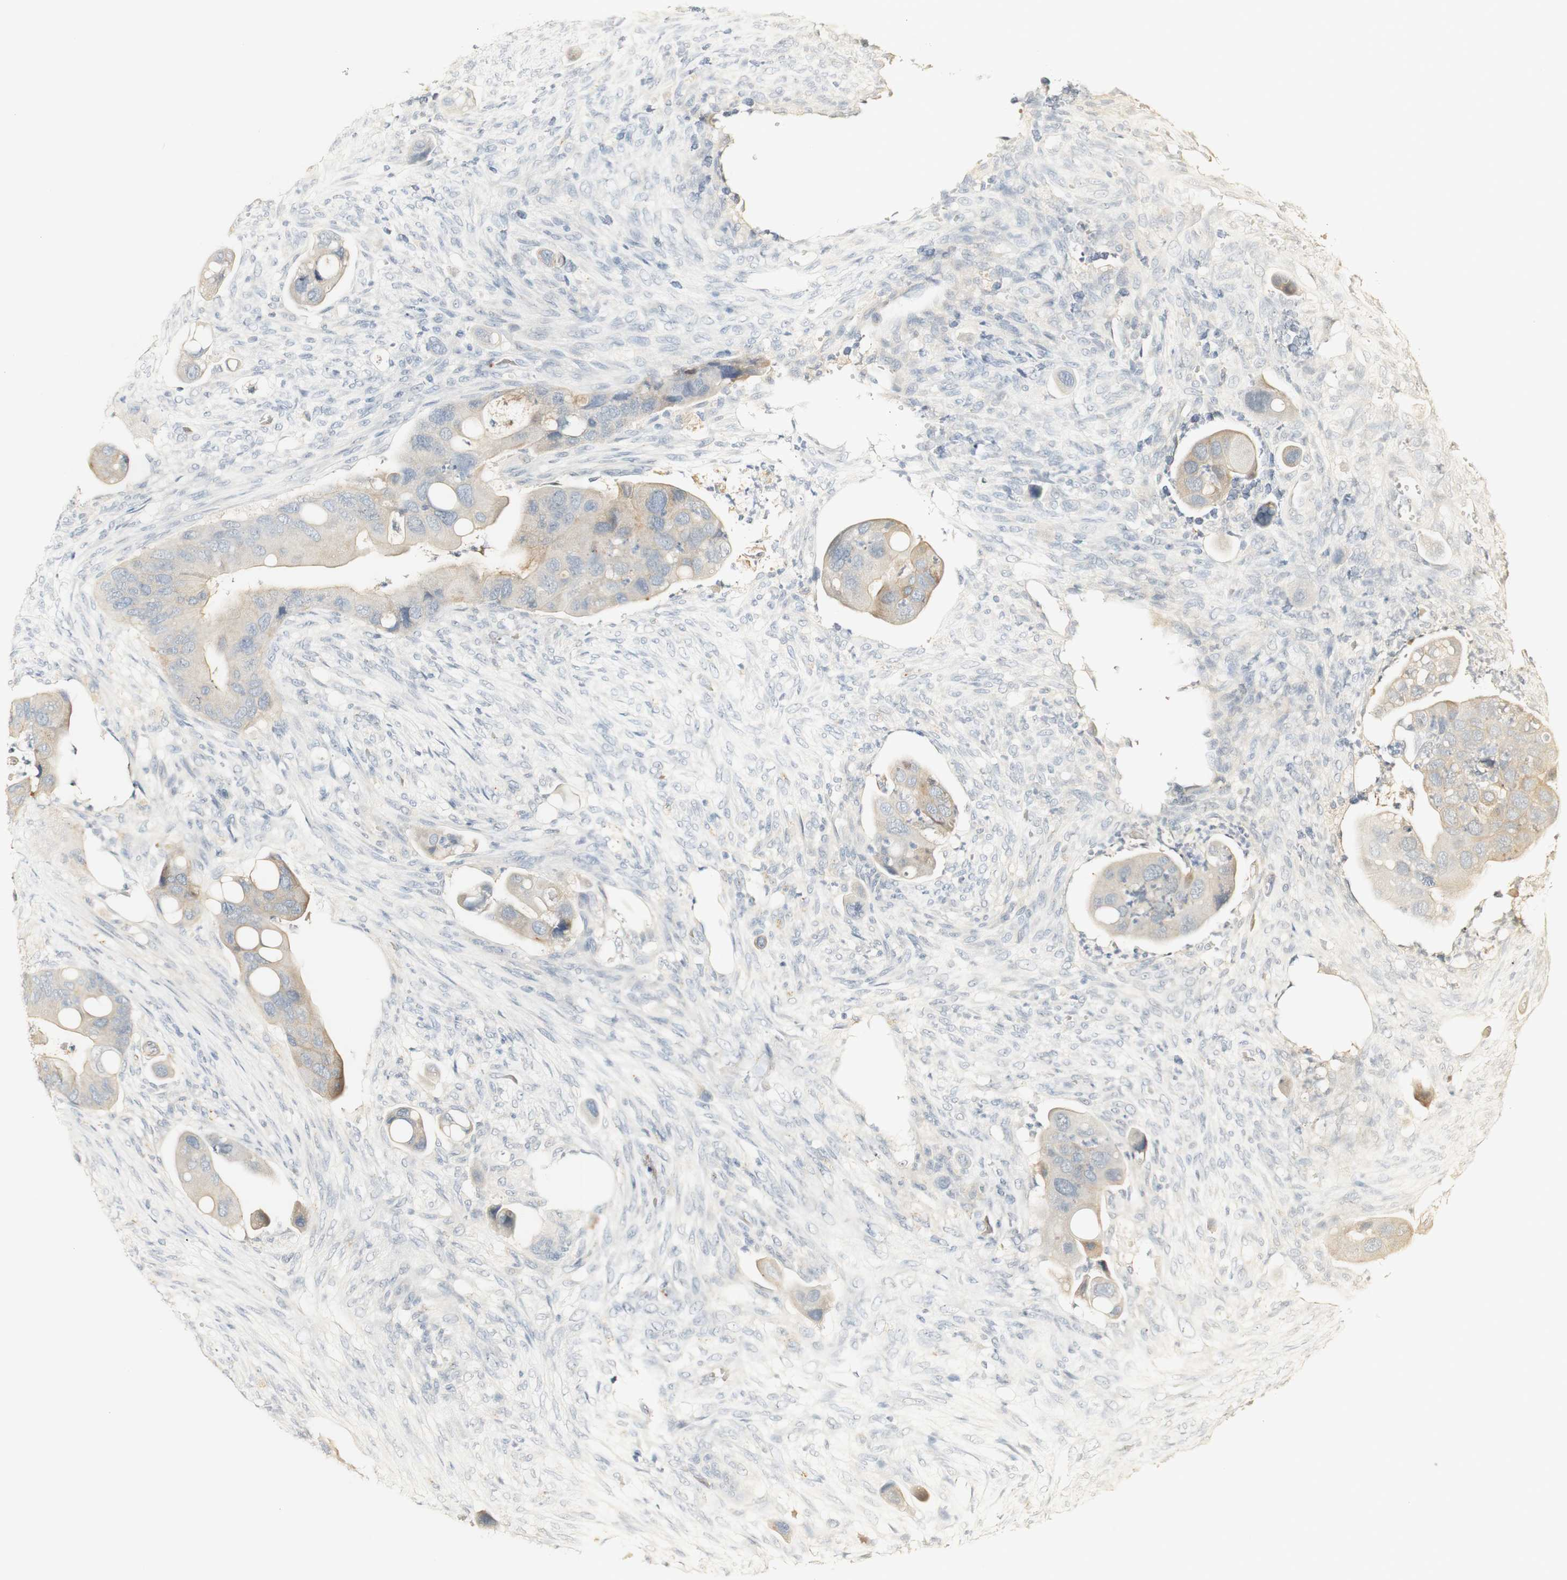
{"staining": {"intensity": "weak", "quantity": "25%-75%", "location": "cytoplasmic/membranous"}, "tissue": "colorectal cancer", "cell_type": "Tumor cells", "image_type": "cancer", "snomed": [{"axis": "morphology", "description": "Adenocarcinoma, NOS"}, {"axis": "topography", "description": "Rectum"}], "caption": "Protein staining of adenocarcinoma (colorectal) tissue reveals weak cytoplasmic/membranous positivity in about 25%-75% of tumor cells.", "gene": "SYT7", "patient": {"sex": "female", "age": 57}}